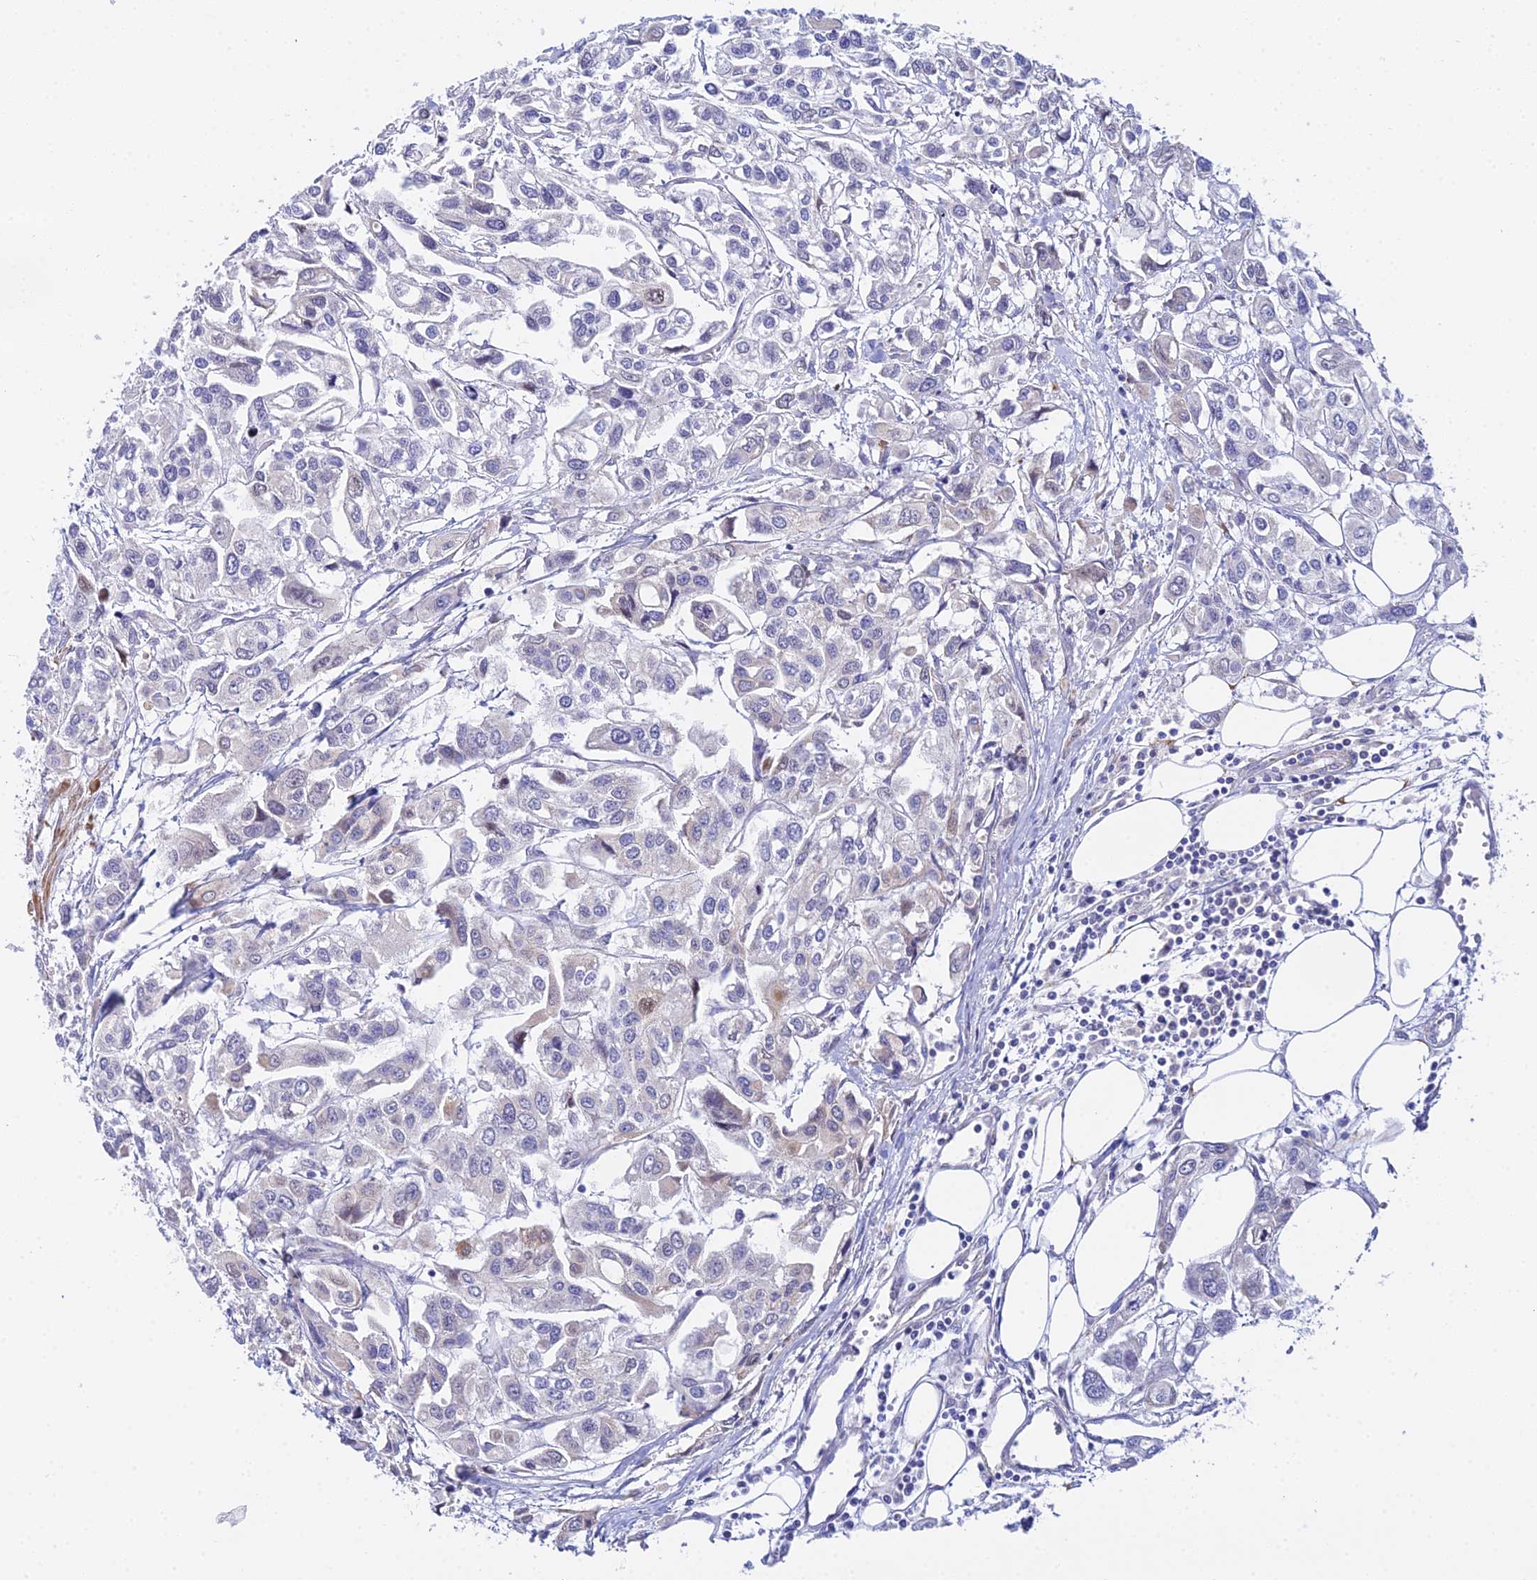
{"staining": {"intensity": "weak", "quantity": "<25%", "location": "cytoplasmic/membranous"}, "tissue": "urothelial cancer", "cell_type": "Tumor cells", "image_type": "cancer", "snomed": [{"axis": "morphology", "description": "Urothelial carcinoma, High grade"}, {"axis": "topography", "description": "Urinary bladder"}], "caption": "Image shows no significant protein positivity in tumor cells of high-grade urothelial carcinoma.", "gene": "ACOT2", "patient": {"sex": "male", "age": 67}}